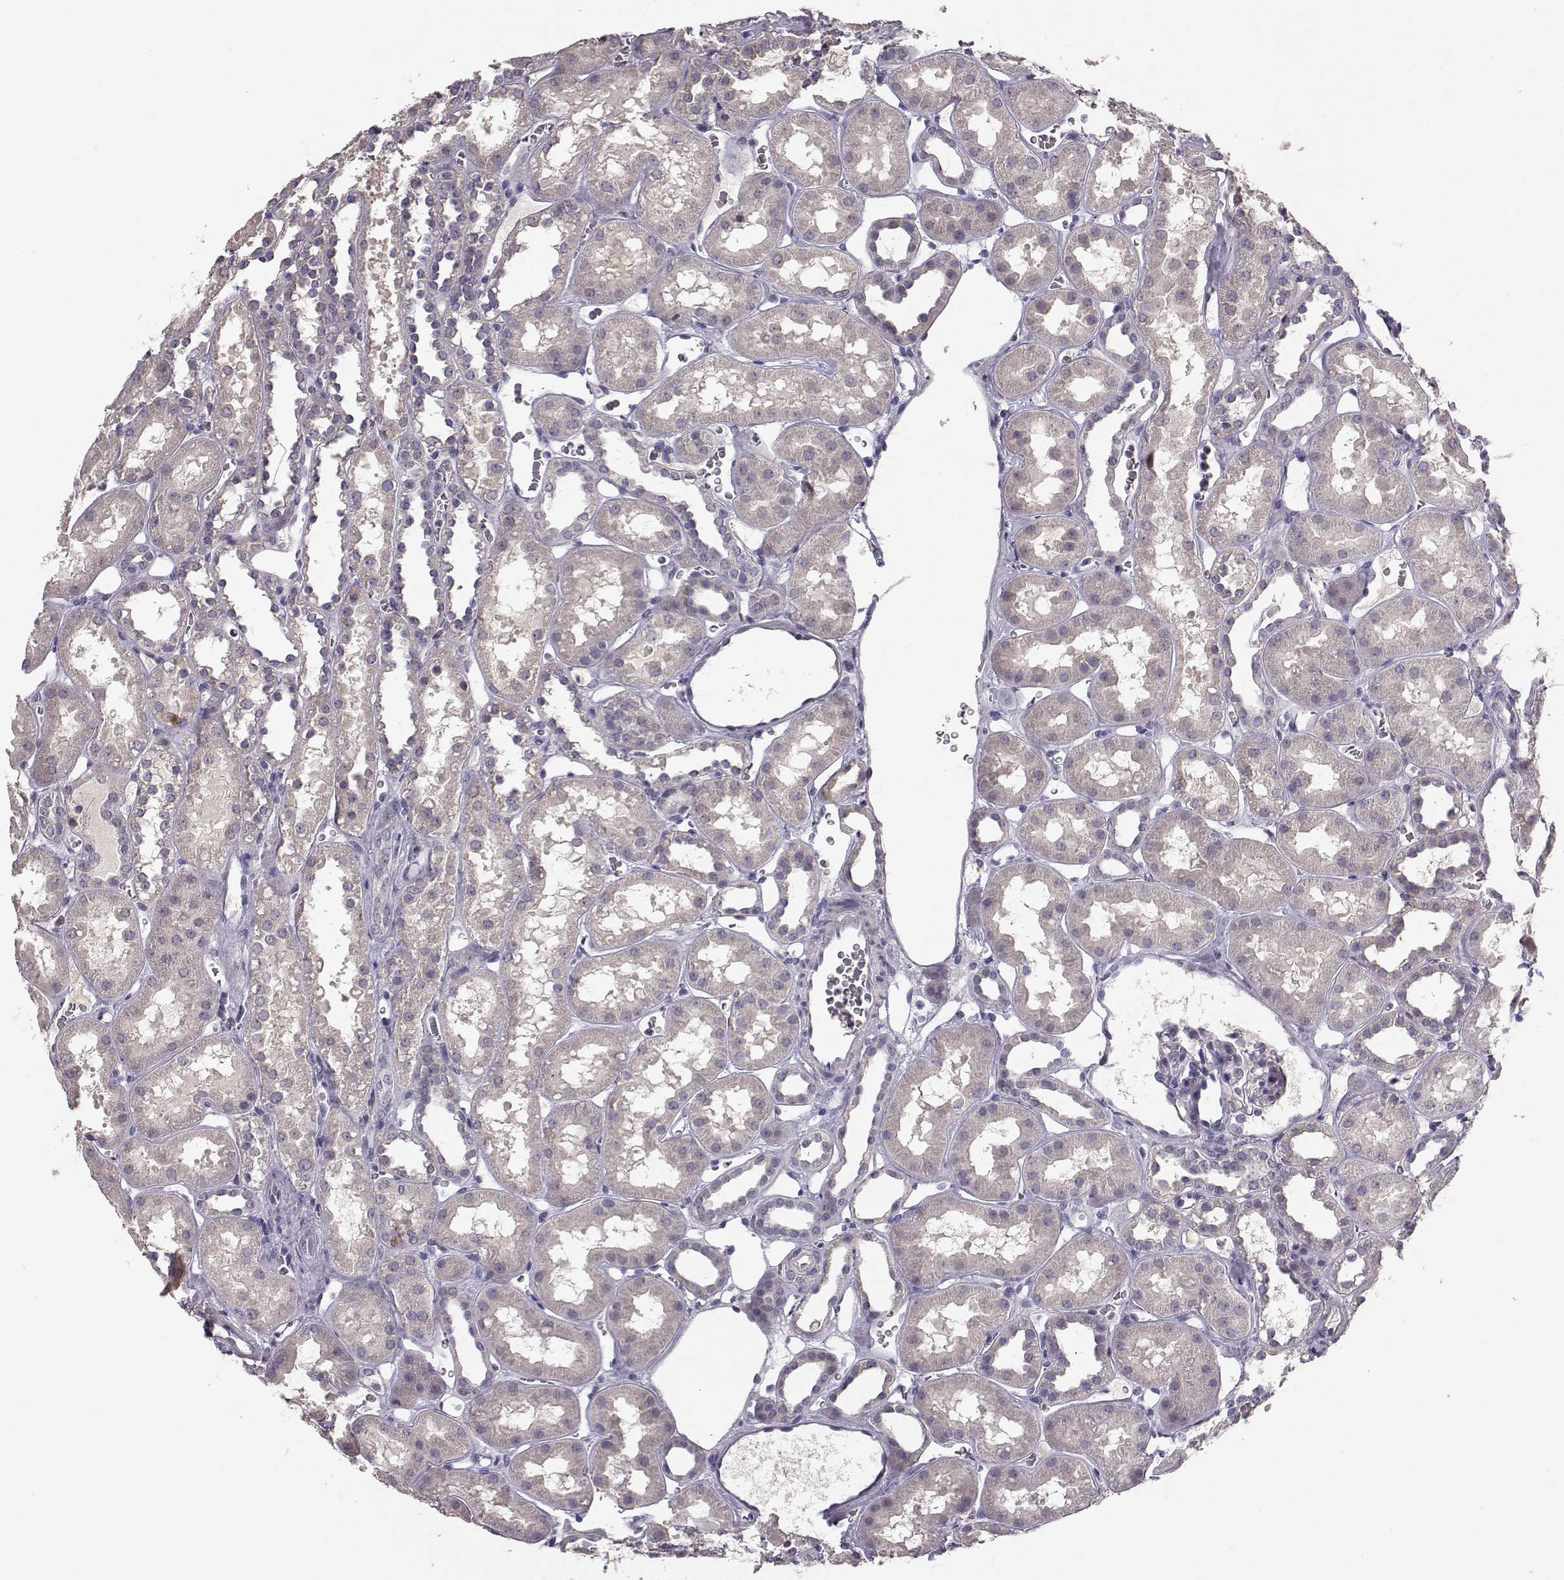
{"staining": {"intensity": "negative", "quantity": "none", "location": "none"}, "tissue": "kidney", "cell_type": "Cells in glomeruli", "image_type": "normal", "snomed": [{"axis": "morphology", "description": "Normal tissue, NOS"}, {"axis": "topography", "description": "Kidney"}], "caption": "Immunohistochemistry of unremarkable kidney reveals no staining in cells in glomeruli. (DAB immunohistochemistry visualized using brightfield microscopy, high magnification).", "gene": "BFSP2", "patient": {"sex": "female", "age": 41}}